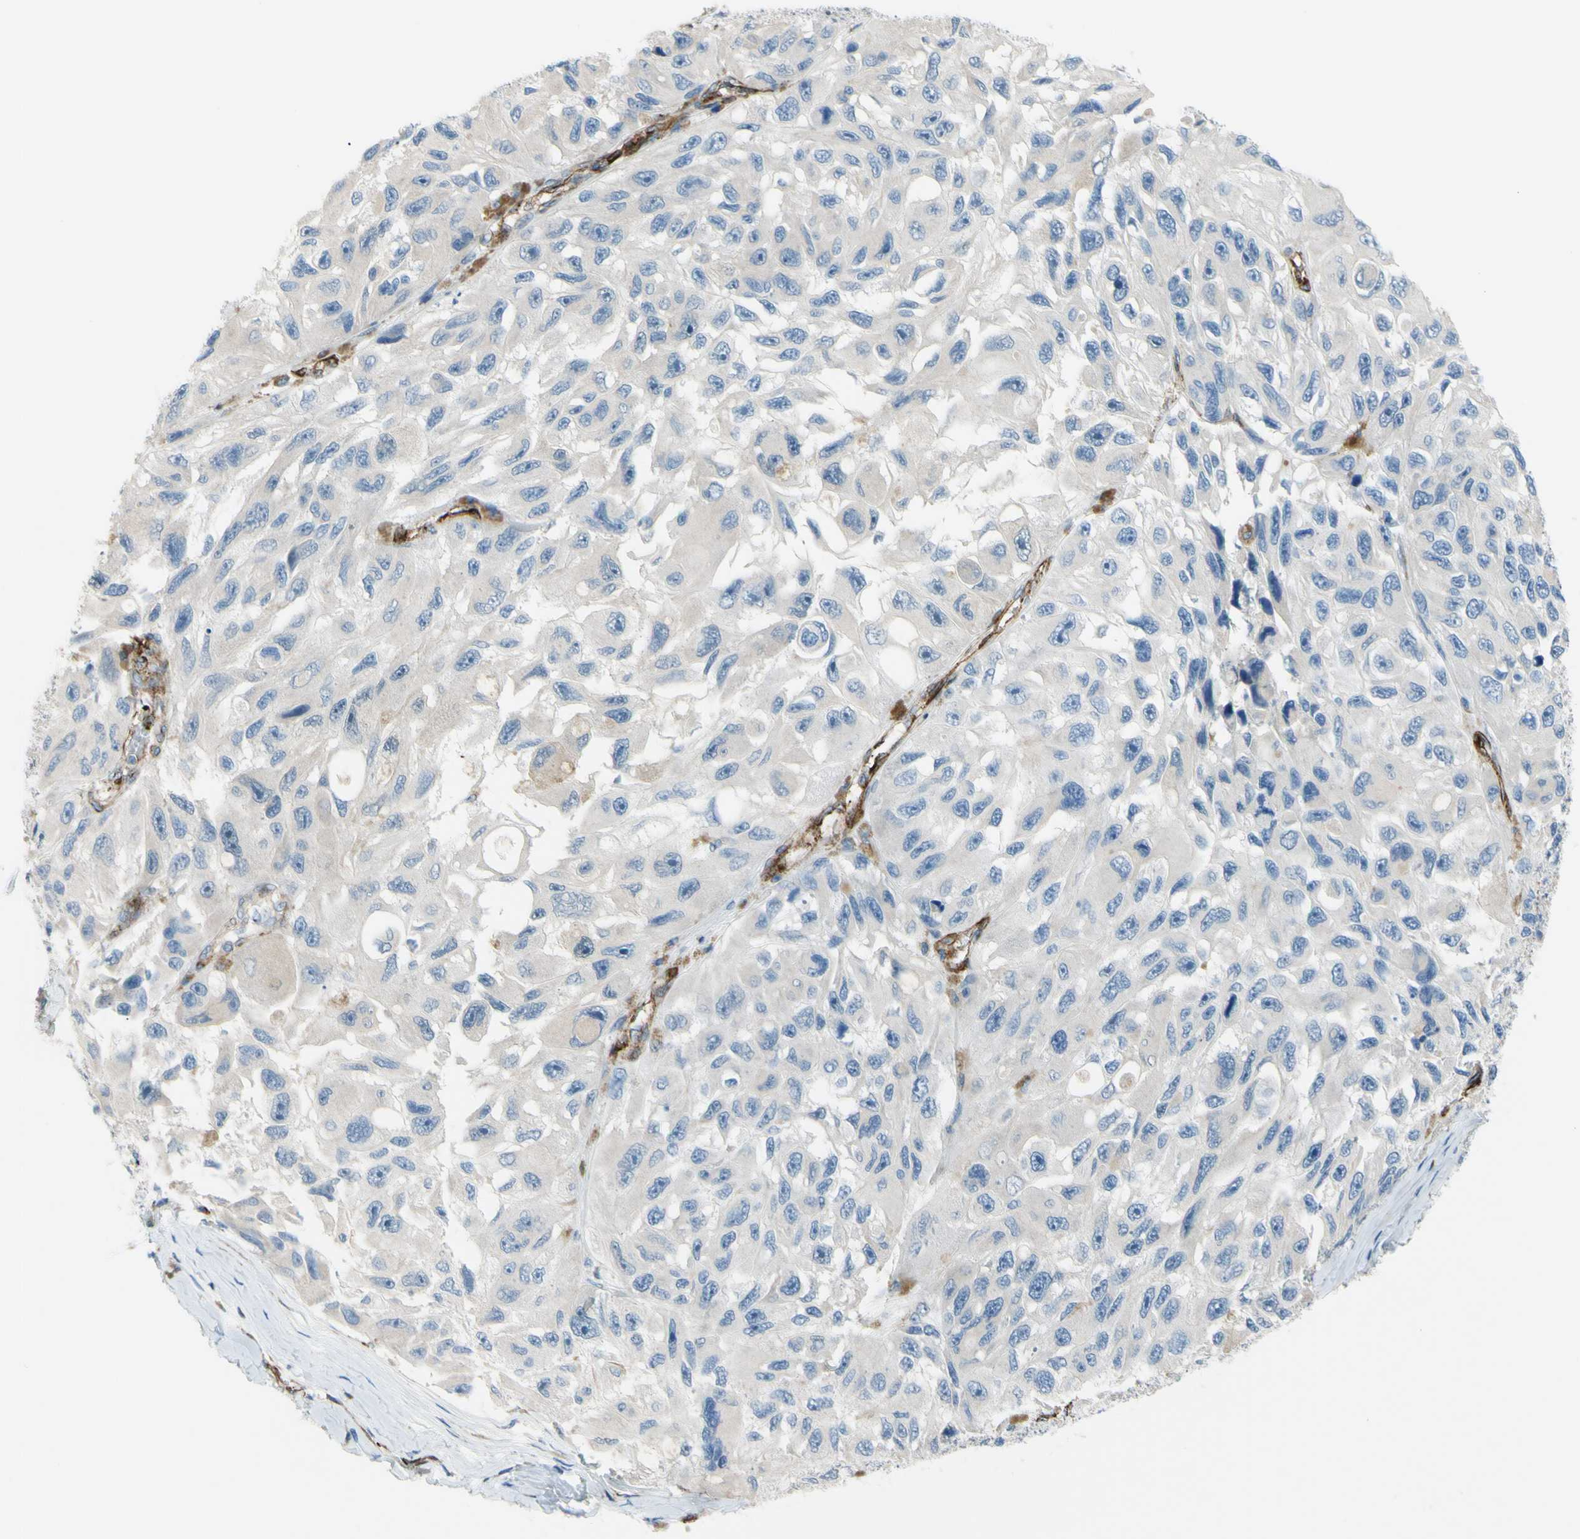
{"staining": {"intensity": "weak", "quantity": "<25%", "location": "cytoplasmic/membranous"}, "tissue": "melanoma", "cell_type": "Tumor cells", "image_type": "cancer", "snomed": [{"axis": "morphology", "description": "Malignant melanoma, NOS"}, {"axis": "topography", "description": "Skin"}], "caption": "Immunohistochemical staining of human melanoma displays no significant positivity in tumor cells.", "gene": "PRRG2", "patient": {"sex": "female", "age": 73}}